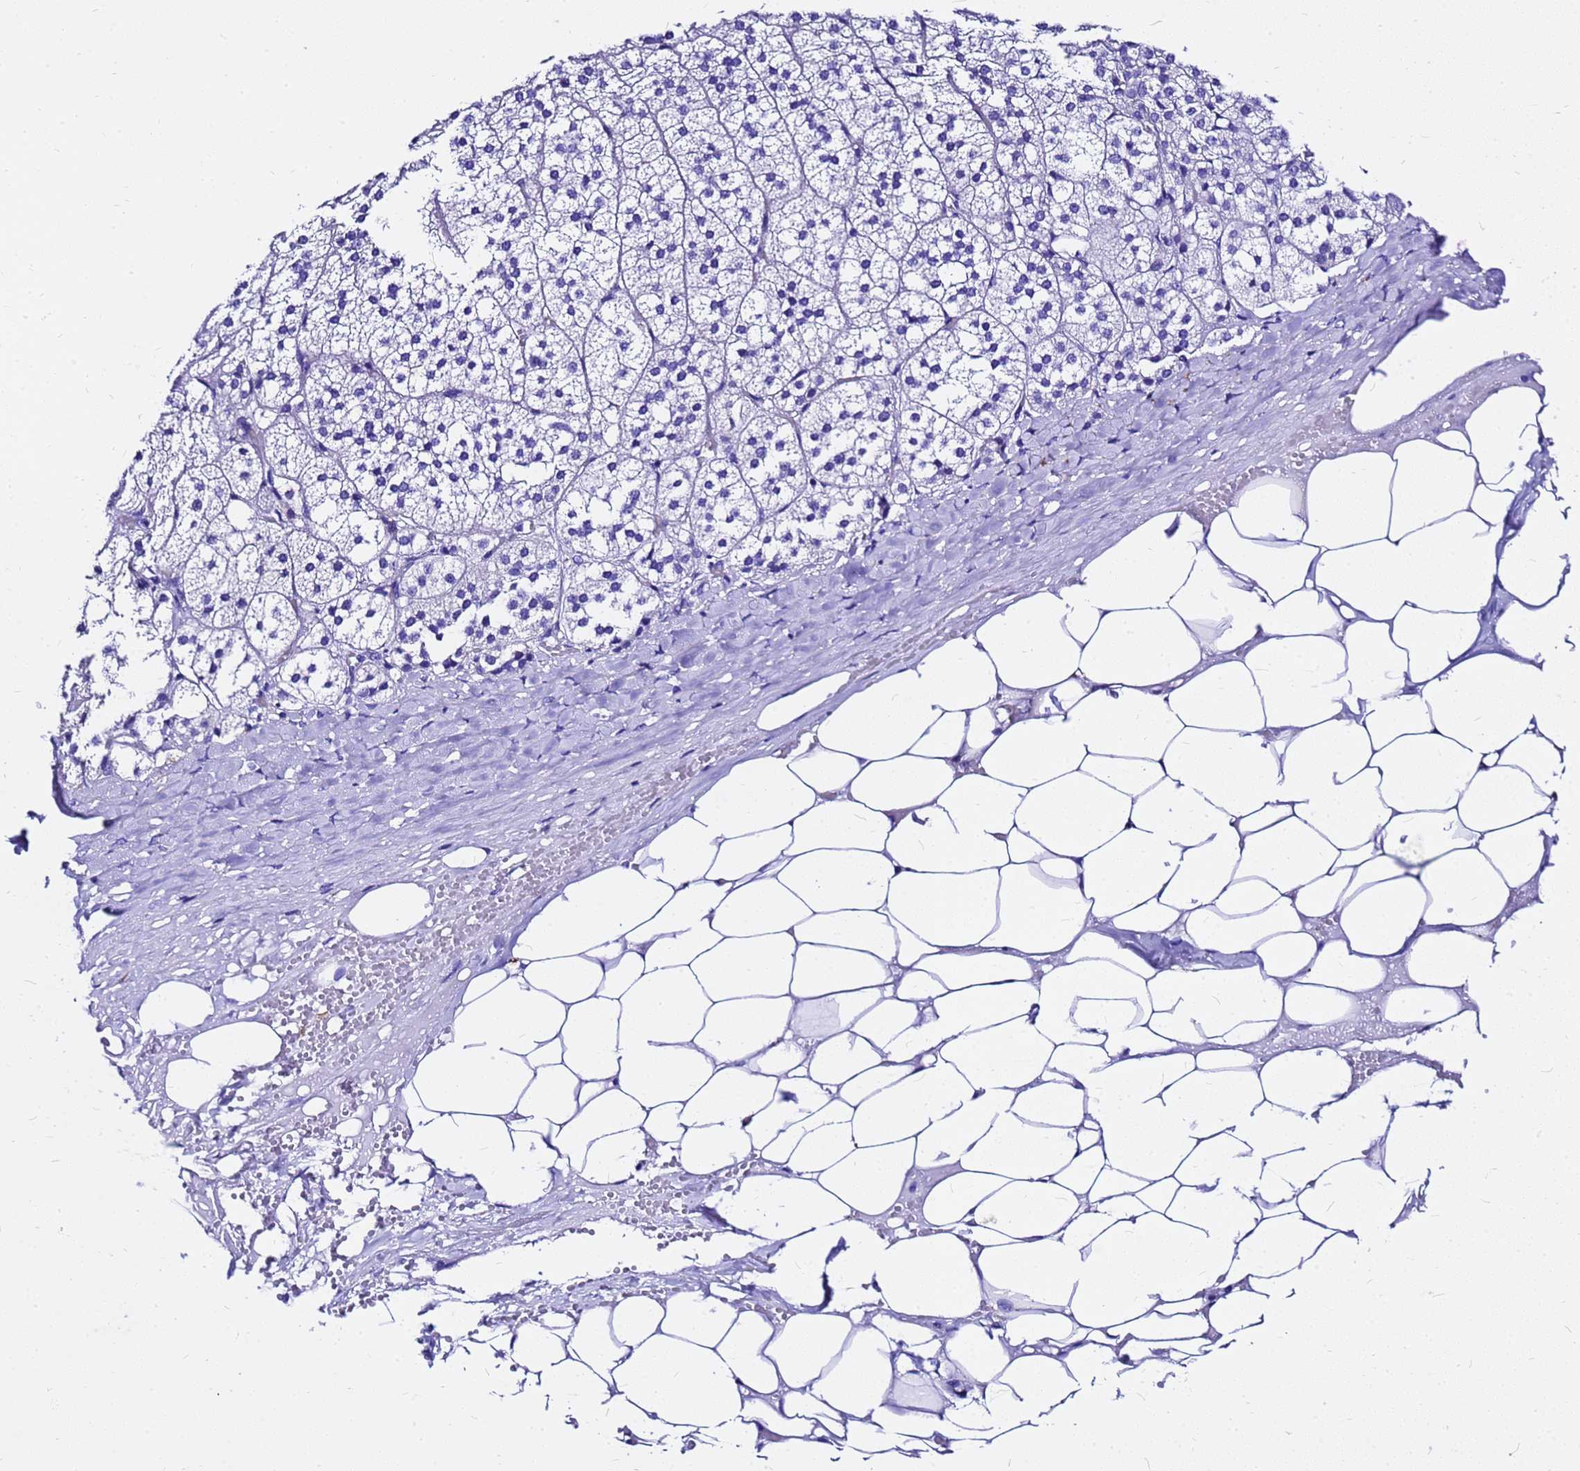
{"staining": {"intensity": "negative", "quantity": "none", "location": "none"}, "tissue": "adrenal gland", "cell_type": "Glandular cells", "image_type": "normal", "snomed": [{"axis": "morphology", "description": "Normal tissue, NOS"}, {"axis": "topography", "description": "Adrenal gland"}], "caption": "Histopathology image shows no protein expression in glandular cells of benign adrenal gland. The staining is performed using DAB (3,3'-diaminobenzidine) brown chromogen with nuclei counter-stained in using hematoxylin.", "gene": "HERC4", "patient": {"sex": "female", "age": 61}}